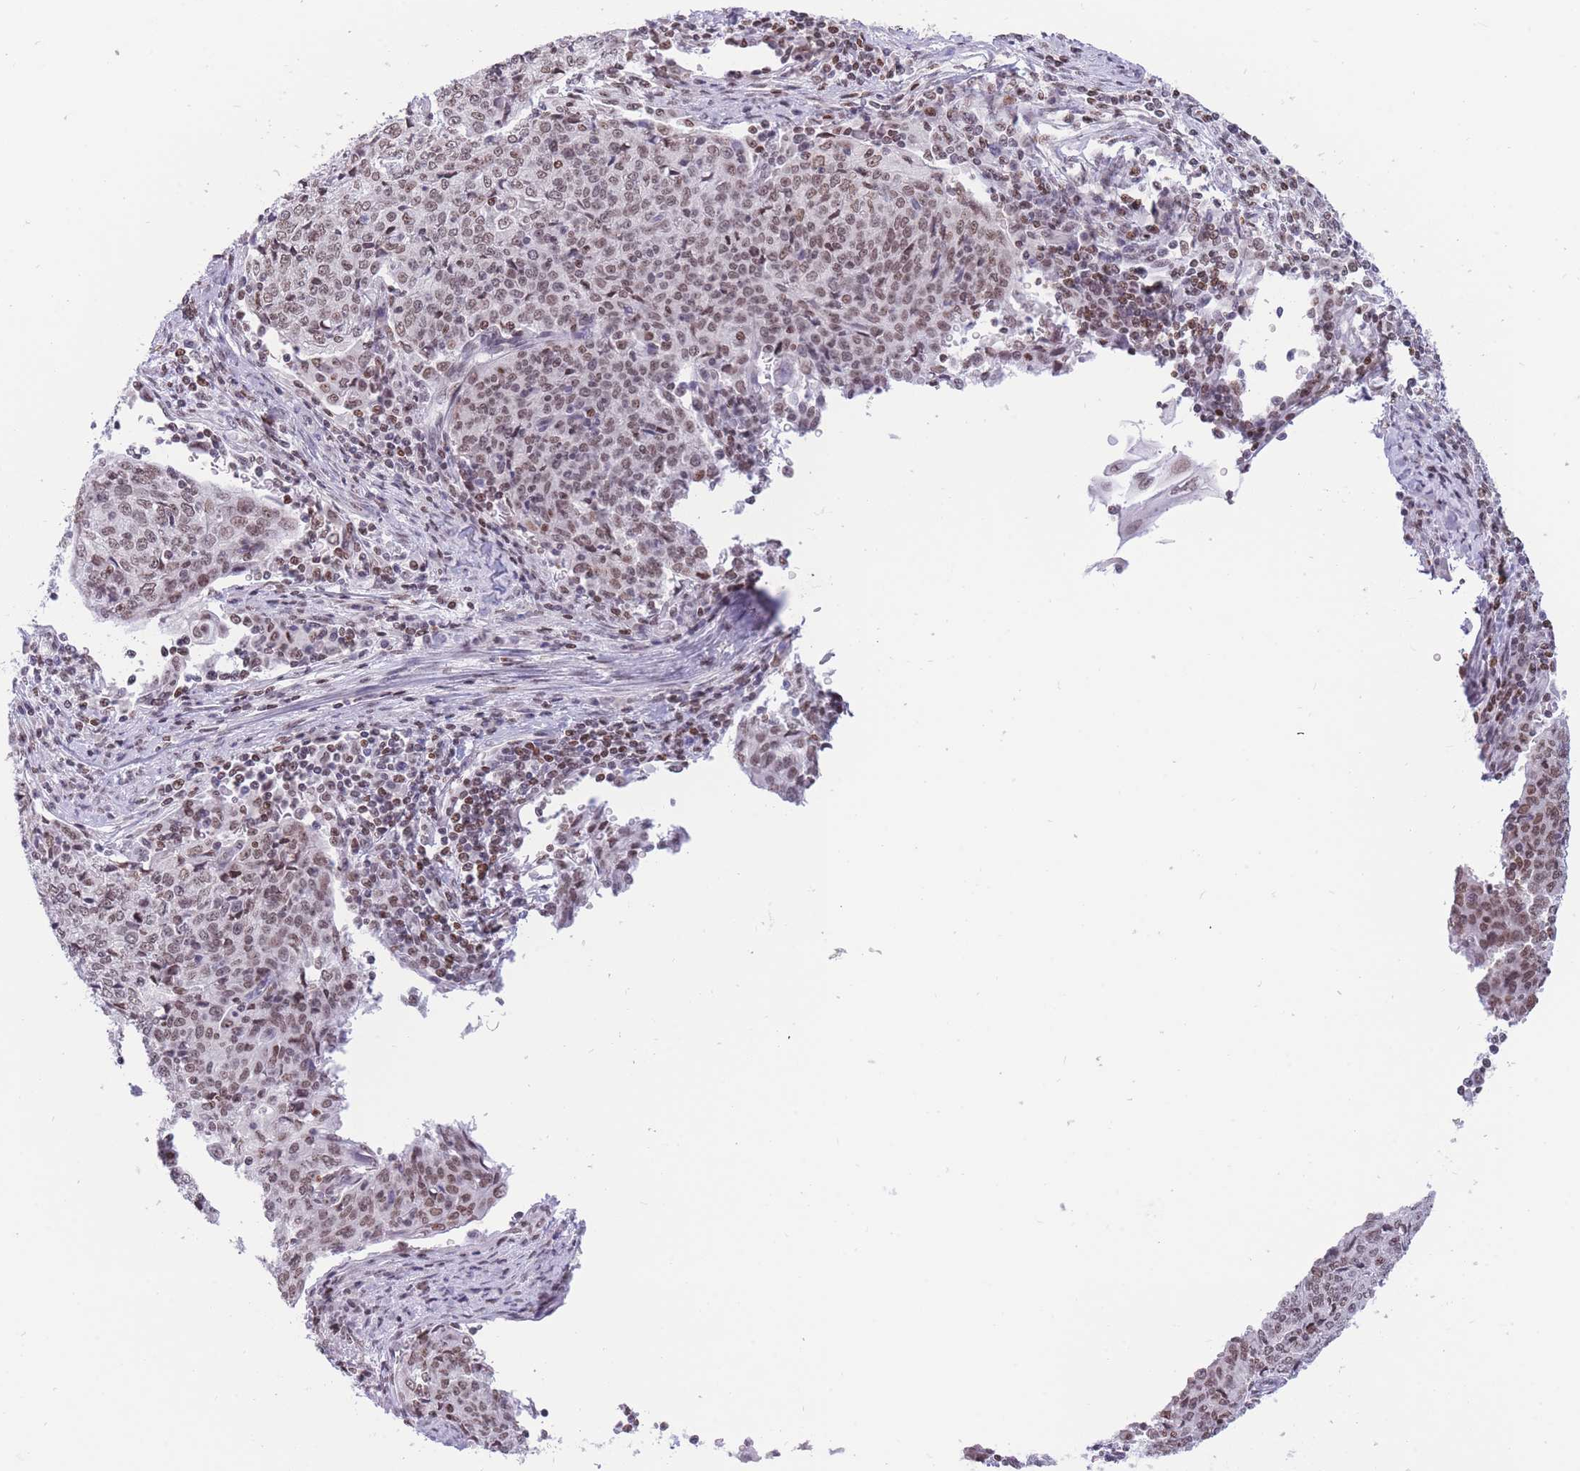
{"staining": {"intensity": "weak", "quantity": ">75%", "location": "nuclear"}, "tissue": "cervical cancer", "cell_type": "Tumor cells", "image_type": "cancer", "snomed": [{"axis": "morphology", "description": "Squamous cell carcinoma, NOS"}, {"axis": "topography", "description": "Cervix"}], "caption": "A high-resolution micrograph shows IHC staining of cervical squamous cell carcinoma, which displays weak nuclear positivity in about >75% of tumor cells.", "gene": "HMGN1", "patient": {"sex": "female", "age": 48}}